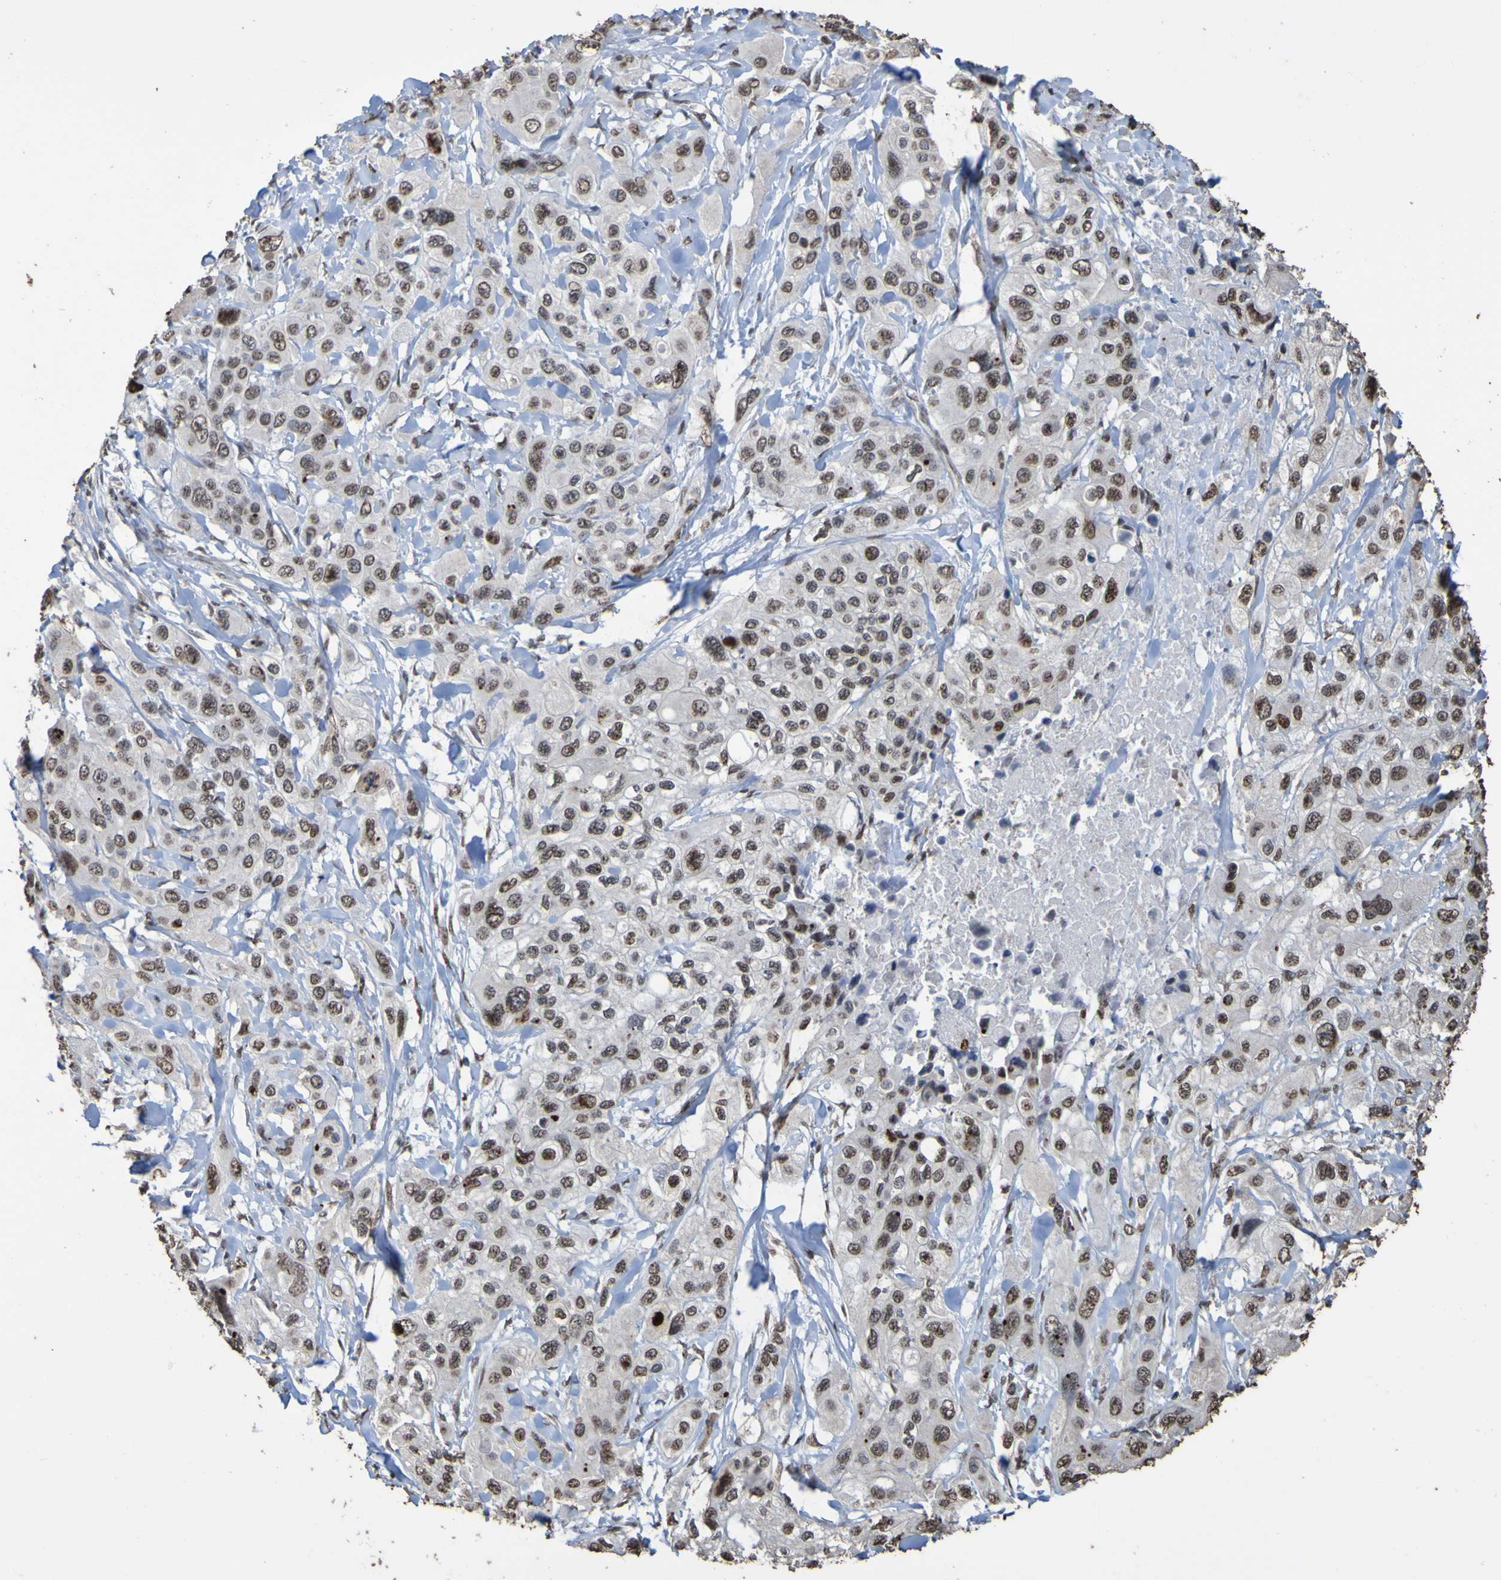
{"staining": {"intensity": "moderate", "quantity": ">75%", "location": "nuclear"}, "tissue": "pancreatic cancer", "cell_type": "Tumor cells", "image_type": "cancer", "snomed": [{"axis": "morphology", "description": "Adenocarcinoma, NOS"}, {"axis": "topography", "description": "Pancreas"}], "caption": "This is a photomicrograph of immunohistochemistry (IHC) staining of pancreatic cancer, which shows moderate positivity in the nuclear of tumor cells.", "gene": "ALKBH2", "patient": {"sex": "male", "age": 73}}